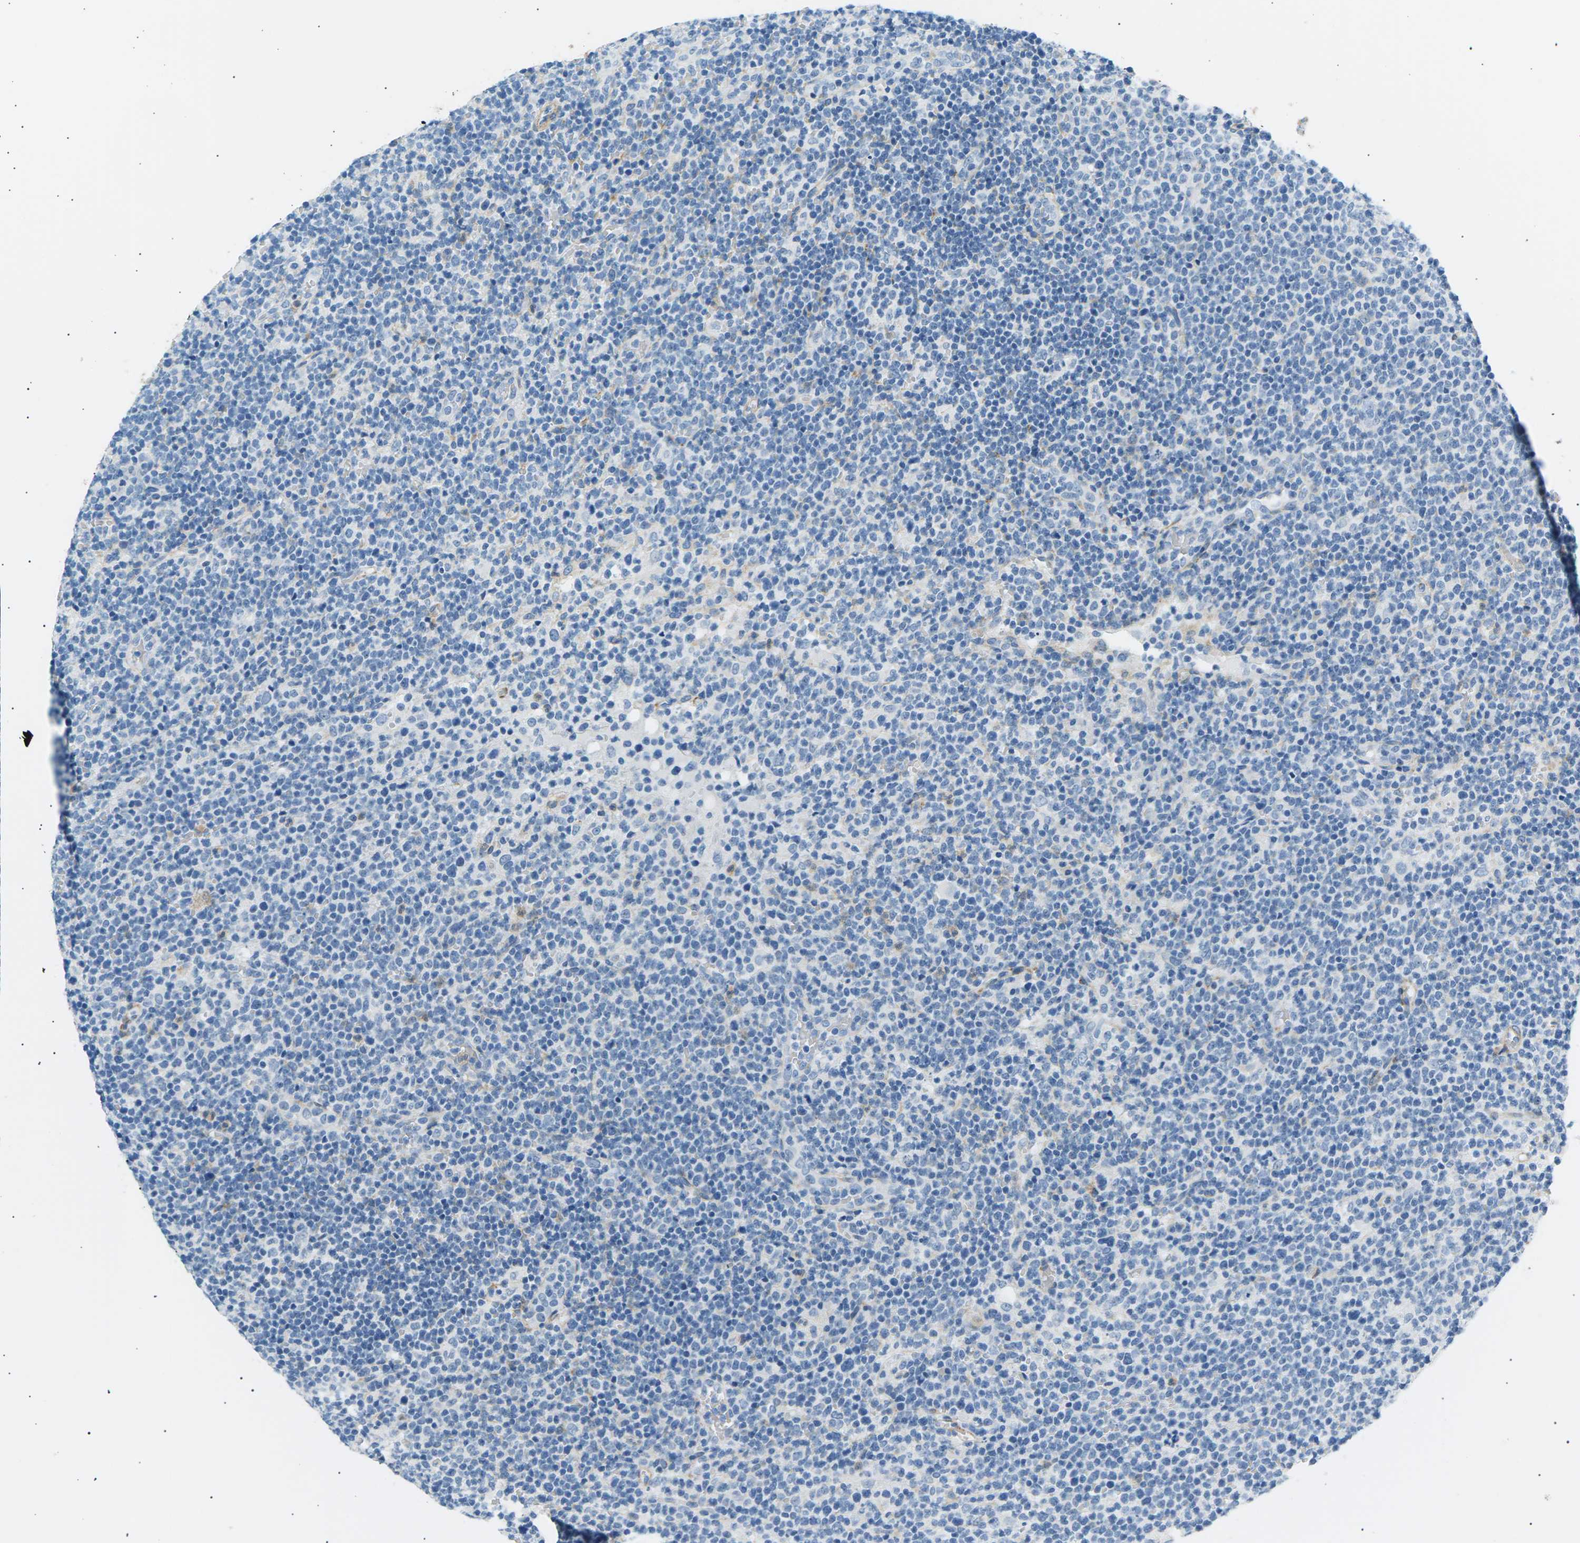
{"staining": {"intensity": "negative", "quantity": "none", "location": "none"}, "tissue": "lymphoma", "cell_type": "Tumor cells", "image_type": "cancer", "snomed": [{"axis": "morphology", "description": "Malignant lymphoma, non-Hodgkin's type, High grade"}, {"axis": "topography", "description": "Lymph node"}], "caption": "The histopathology image displays no staining of tumor cells in high-grade malignant lymphoma, non-Hodgkin's type.", "gene": "SEPTIN5", "patient": {"sex": "male", "age": 61}}